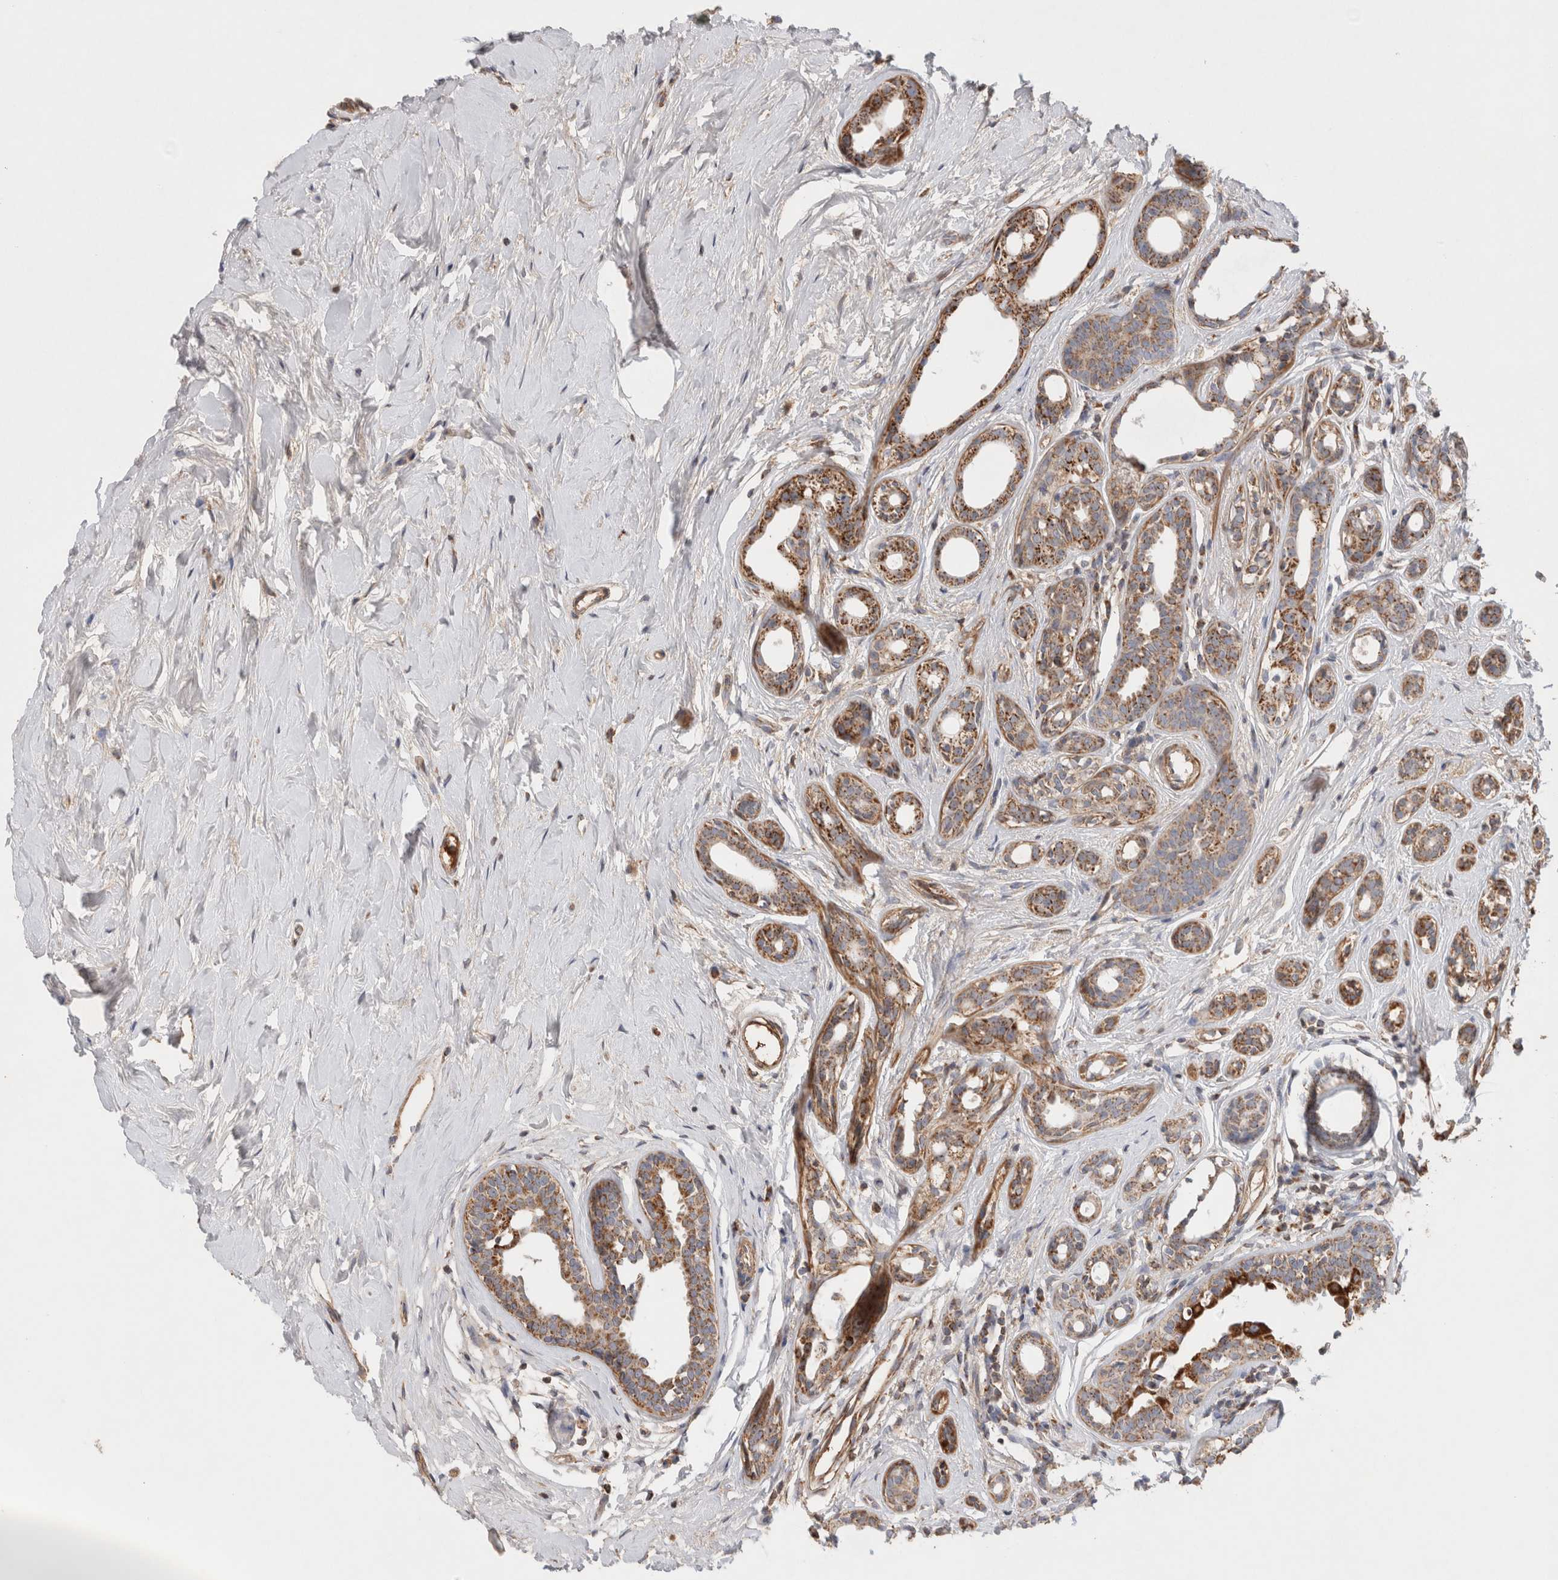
{"staining": {"intensity": "moderate", "quantity": ">75%", "location": "cytoplasmic/membranous"}, "tissue": "breast cancer", "cell_type": "Tumor cells", "image_type": "cancer", "snomed": [{"axis": "morphology", "description": "Duct carcinoma"}, {"axis": "topography", "description": "Breast"}], "caption": "DAB (3,3'-diaminobenzidine) immunohistochemical staining of breast cancer exhibits moderate cytoplasmic/membranous protein positivity in approximately >75% of tumor cells.", "gene": "MRPS28", "patient": {"sex": "female", "age": 55}}